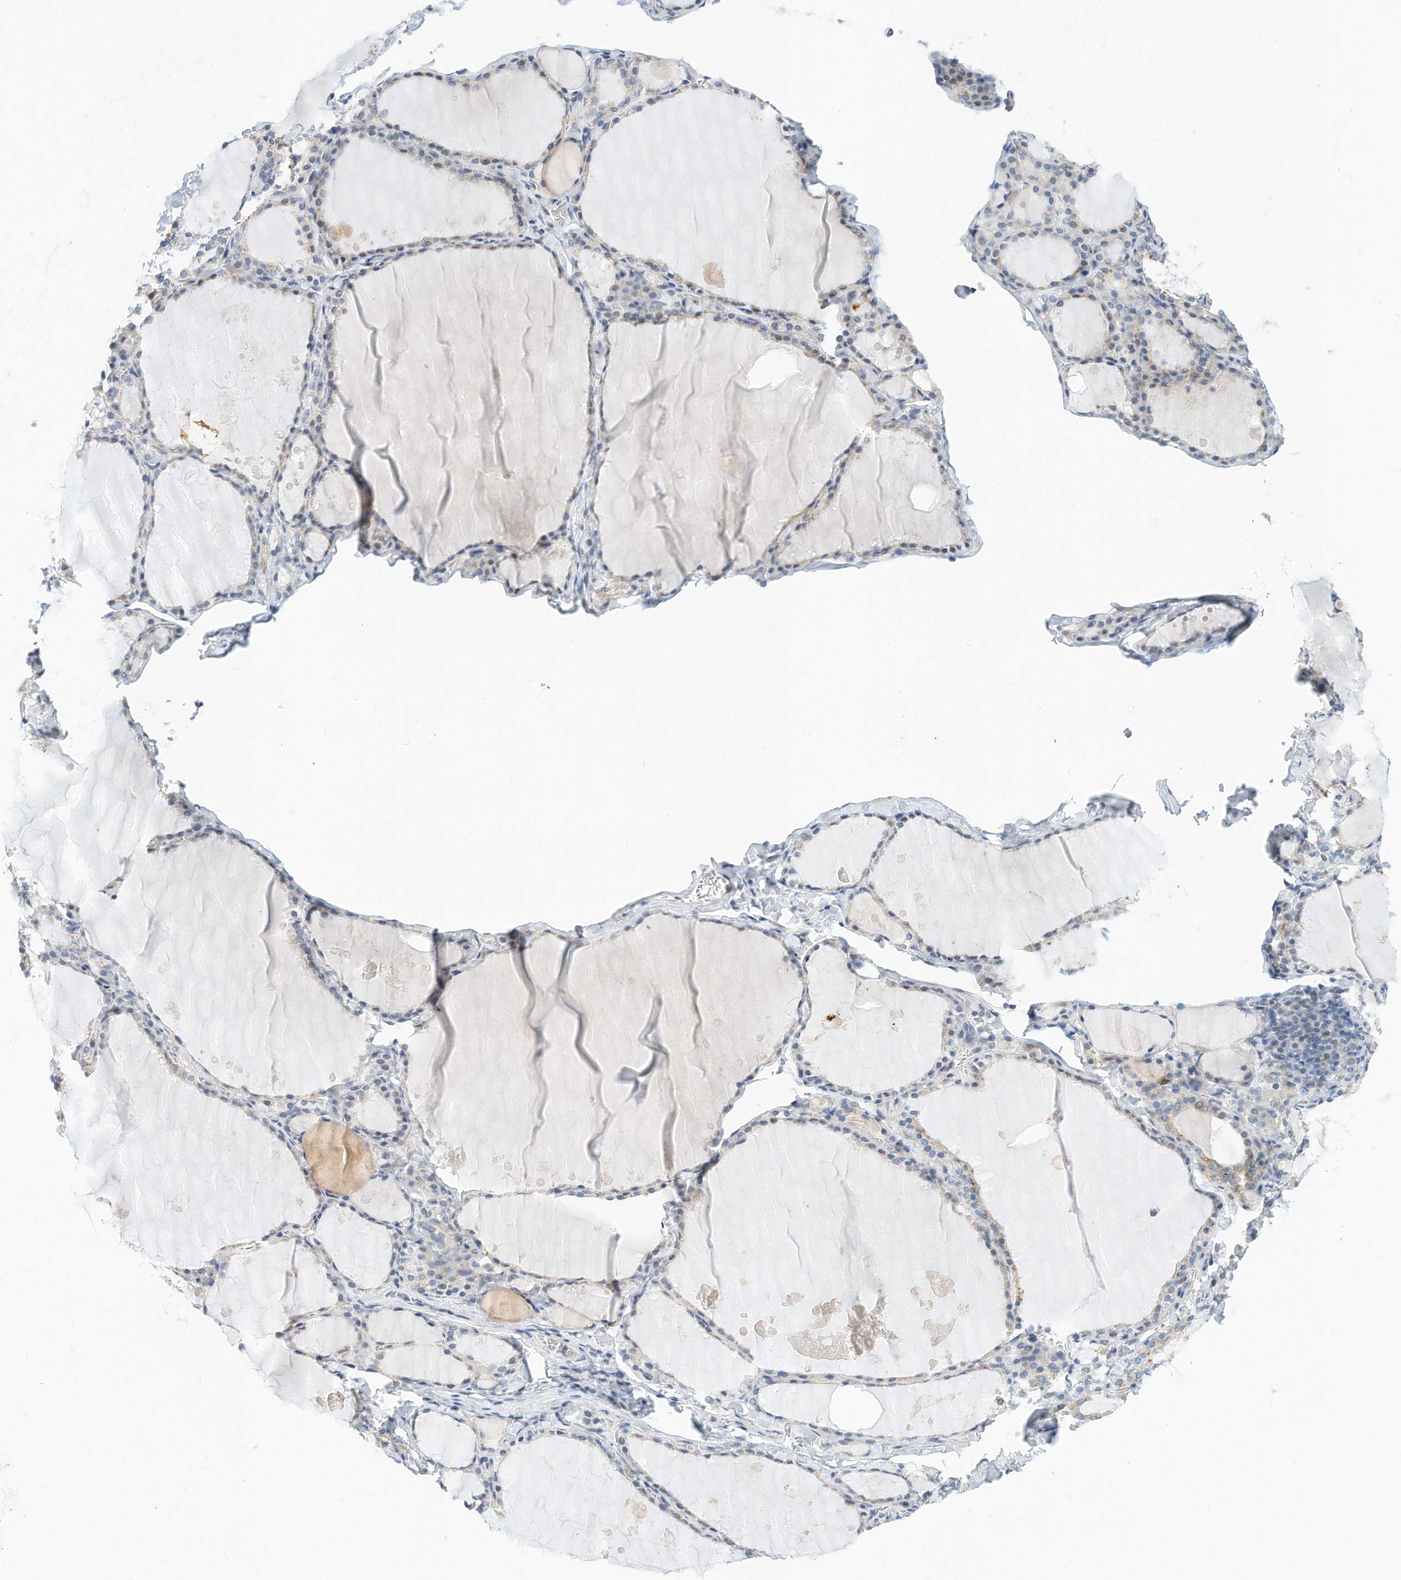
{"staining": {"intensity": "negative", "quantity": "none", "location": "none"}, "tissue": "thyroid gland", "cell_type": "Glandular cells", "image_type": "normal", "snomed": [{"axis": "morphology", "description": "Normal tissue, NOS"}, {"axis": "topography", "description": "Thyroid gland"}], "caption": "Human thyroid gland stained for a protein using immunohistochemistry (IHC) displays no staining in glandular cells.", "gene": "ARHGAP28", "patient": {"sex": "male", "age": 56}}